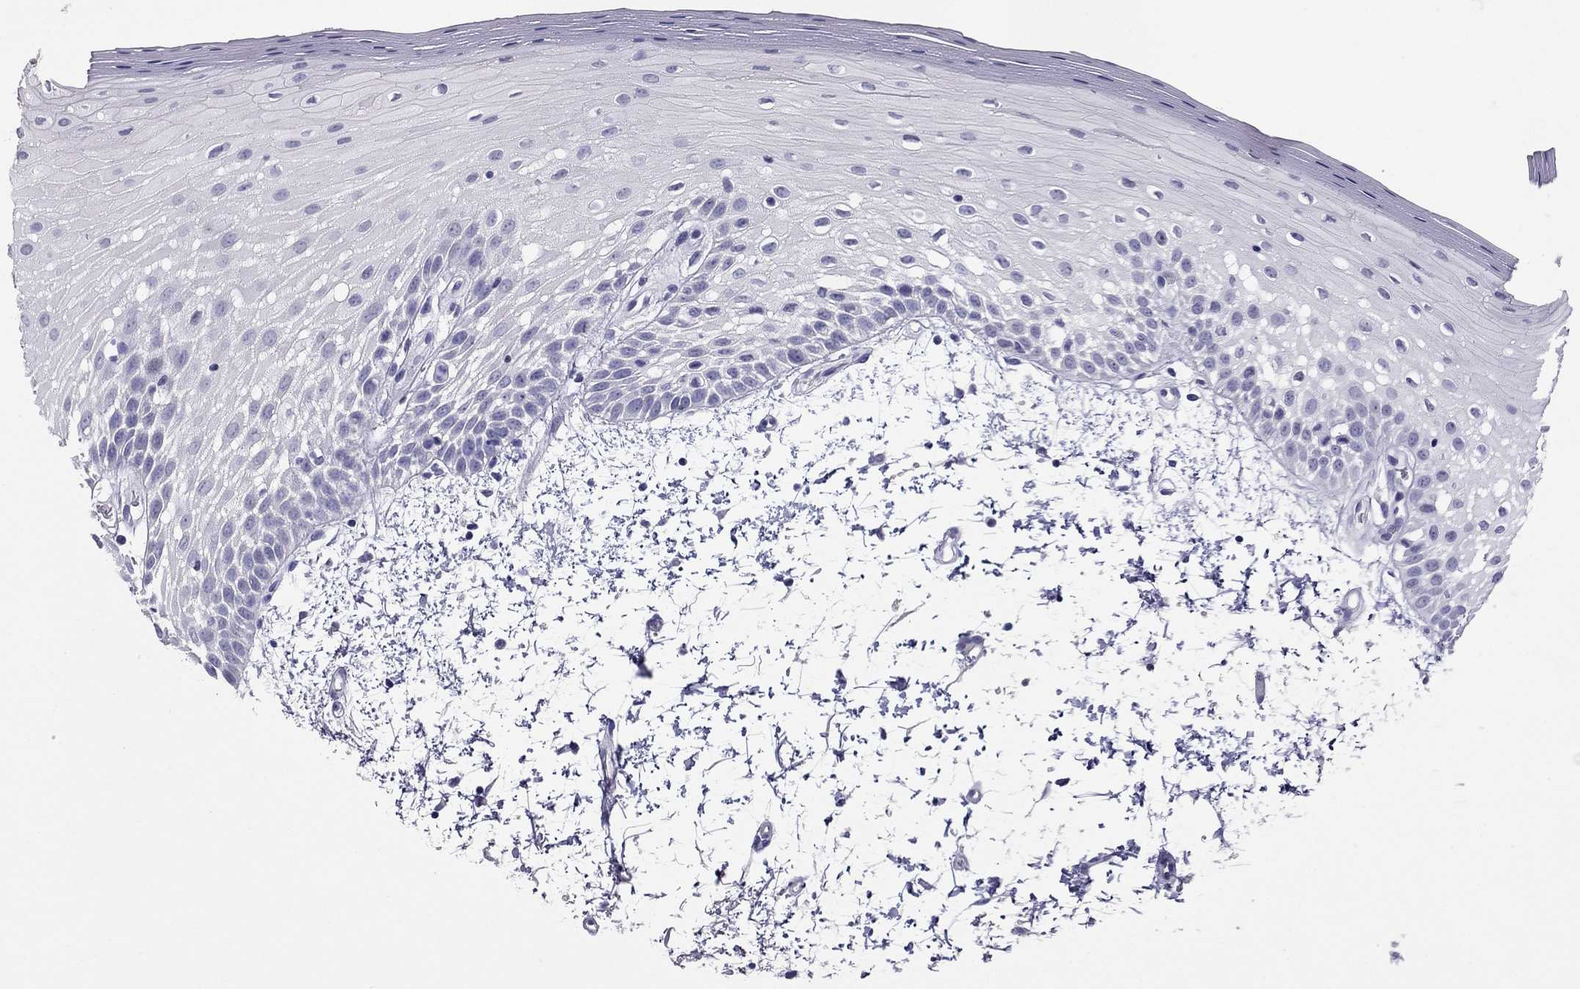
{"staining": {"intensity": "negative", "quantity": "none", "location": "none"}, "tissue": "oral mucosa", "cell_type": "Squamous epithelial cells", "image_type": "normal", "snomed": [{"axis": "morphology", "description": "Normal tissue, NOS"}, {"axis": "morphology", "description": "Squamous cell carcinoma, NOS"}, {"axis": "topography", "description": "Oral tissue"}, {"axis": "topography", "description": "Head-Neck"}], "caption": "Immunohistochemistry (IHC) micrograph of normal oral mucosa: oral mucosa stained with DAB (3,3'-diaminobenzidine) reveals no significant protein expression in squamous epithelial cells. Nuclei are stained in blue.", "gene": "RHO", "patient": {"sex": "female", "age": 75}}